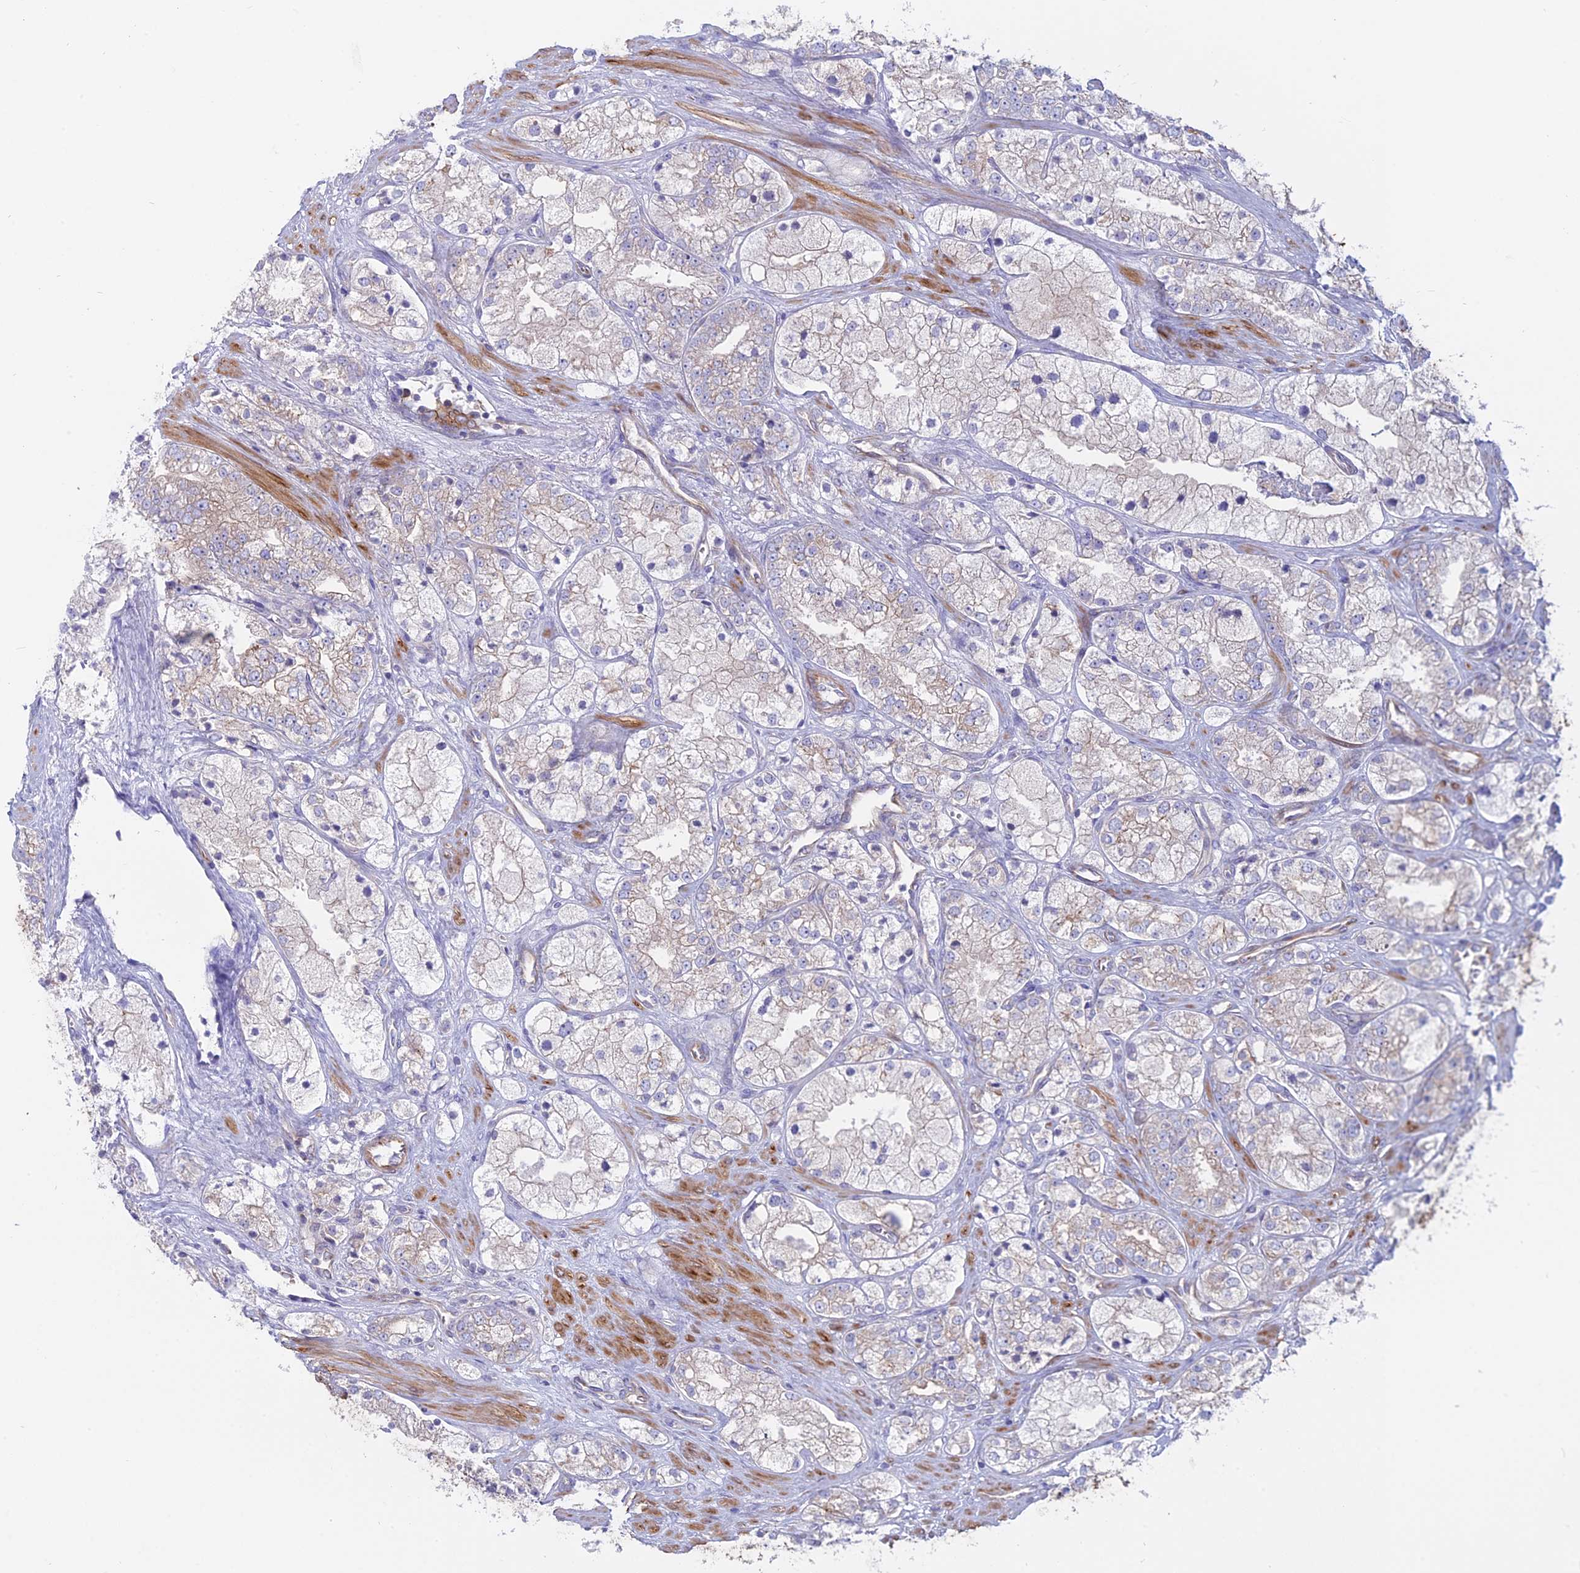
{"staining": {"intensity": "weak", "quantity": "<25%", "location": "cytoplasmic/membranous"}, "tissue": "prostate cancer", "cell_type": "Tumor cells", "image_type": "cancer", "snomed": [{"axis": "morphology", "description": "Adenocarcinoma, High grade"}, {"axis": "topography", "description": "Prostate"}], "caption": "Immunohistochemical staining of human adenocarcinoma (high-grade) (prostate) exhibits no significant positivity in tumor cells.", "gene": "MYO5B", "patient": {"sex": "male", "age": 50}}